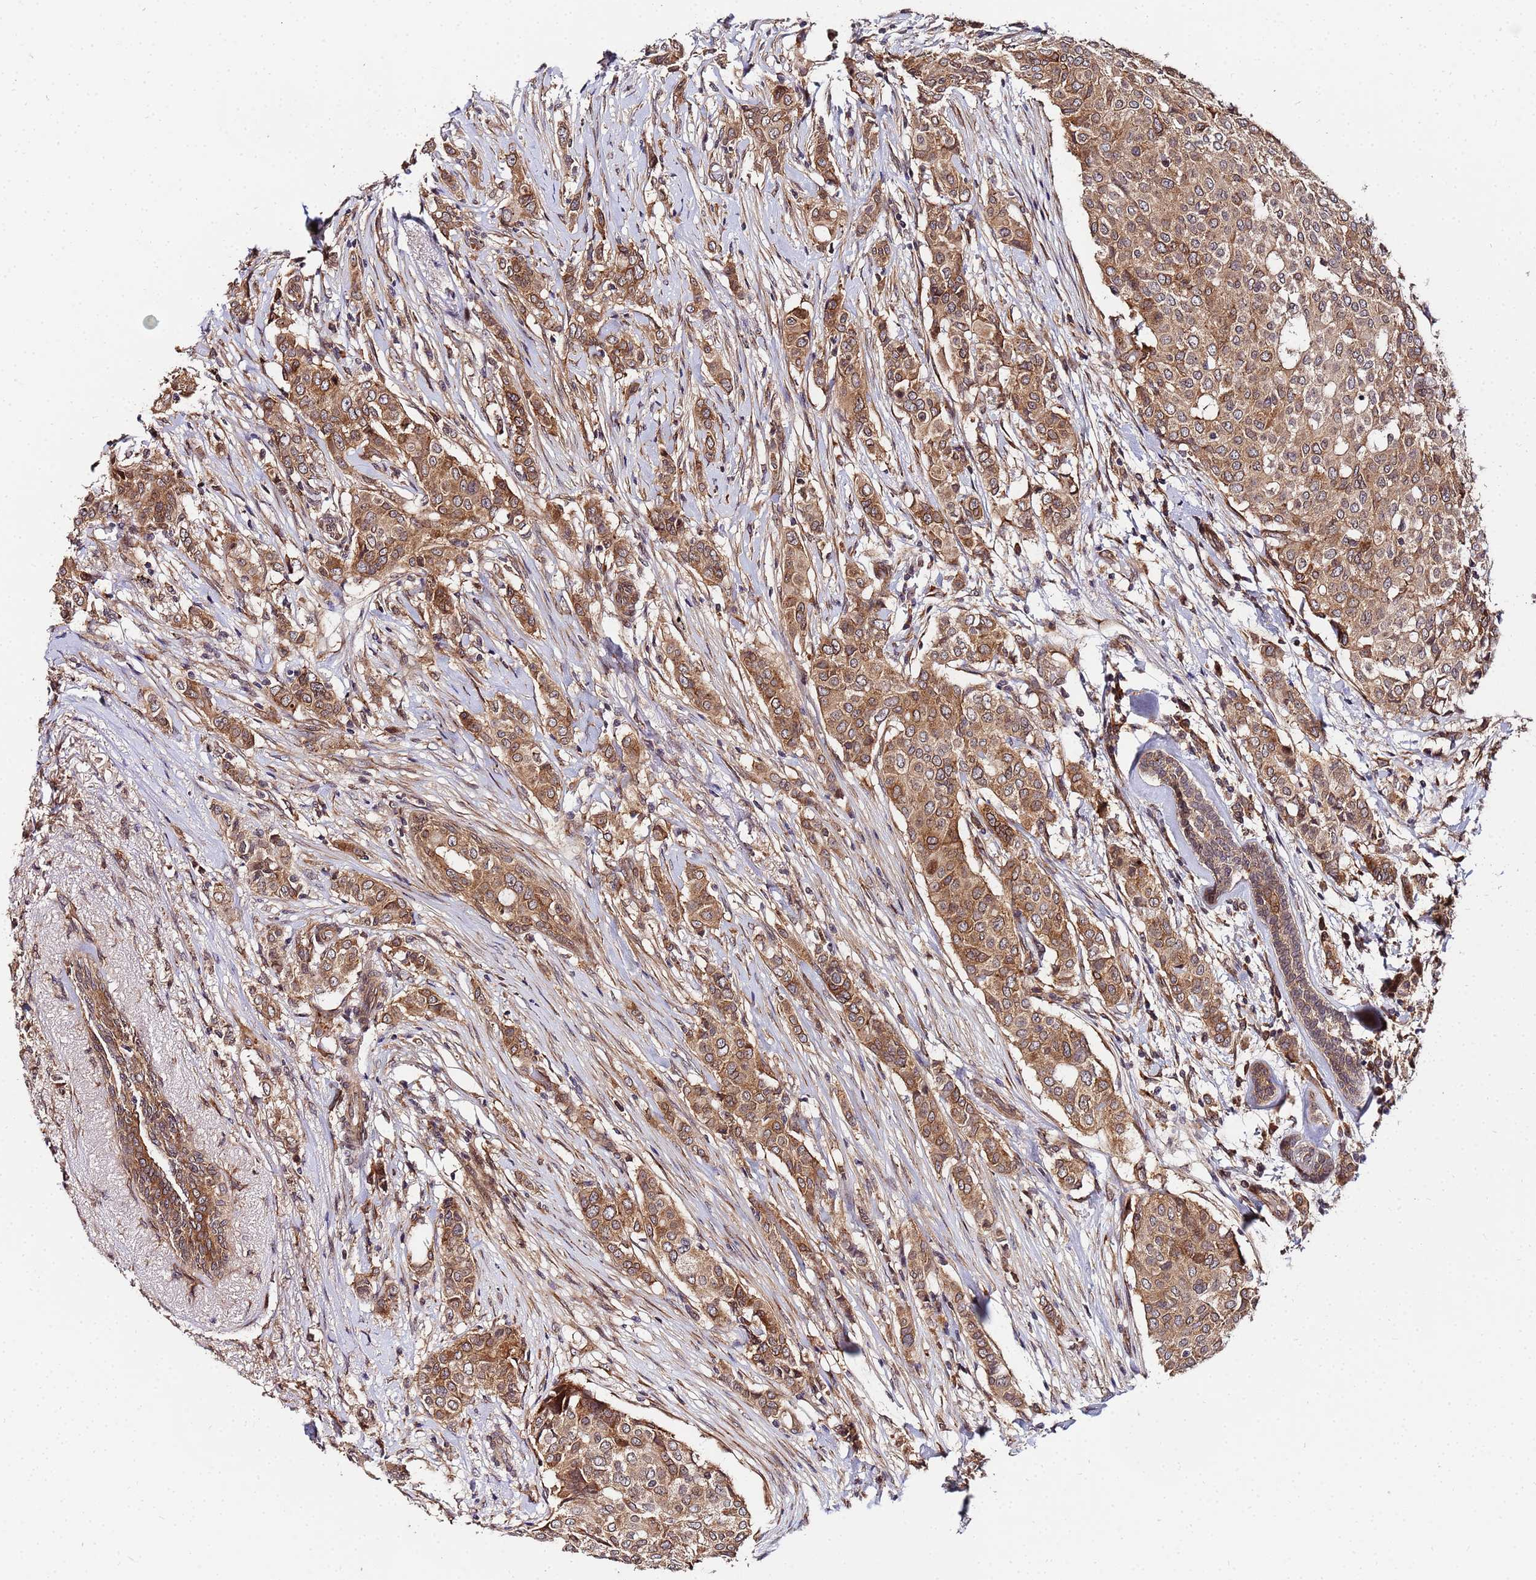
{"staining": {"intensity": "moderate", "quantity": ">75%", "location": "cytoplasmic/membranous"}, "tissue": "breast cancer", "cell_type": "Tumor cells", "image_type": "cancer", "snomed": [{"axis": "morphology", "description": "Lobular carcinoma"}, {"axis": "topography", "description": "Breast"}], "caption": "Breast lobular carcinoma tissue shows moderate cytoplasmic/membranous expression in about >75% of tumor cells The staining was performed using DAB (3,3'-diaminobenzidine), with brown indicating positive protein expression. Nuclei are stained blue with hematoxylin.", "gene": "UNC93B1", "patient": {"sex": "female", "age": 51}}